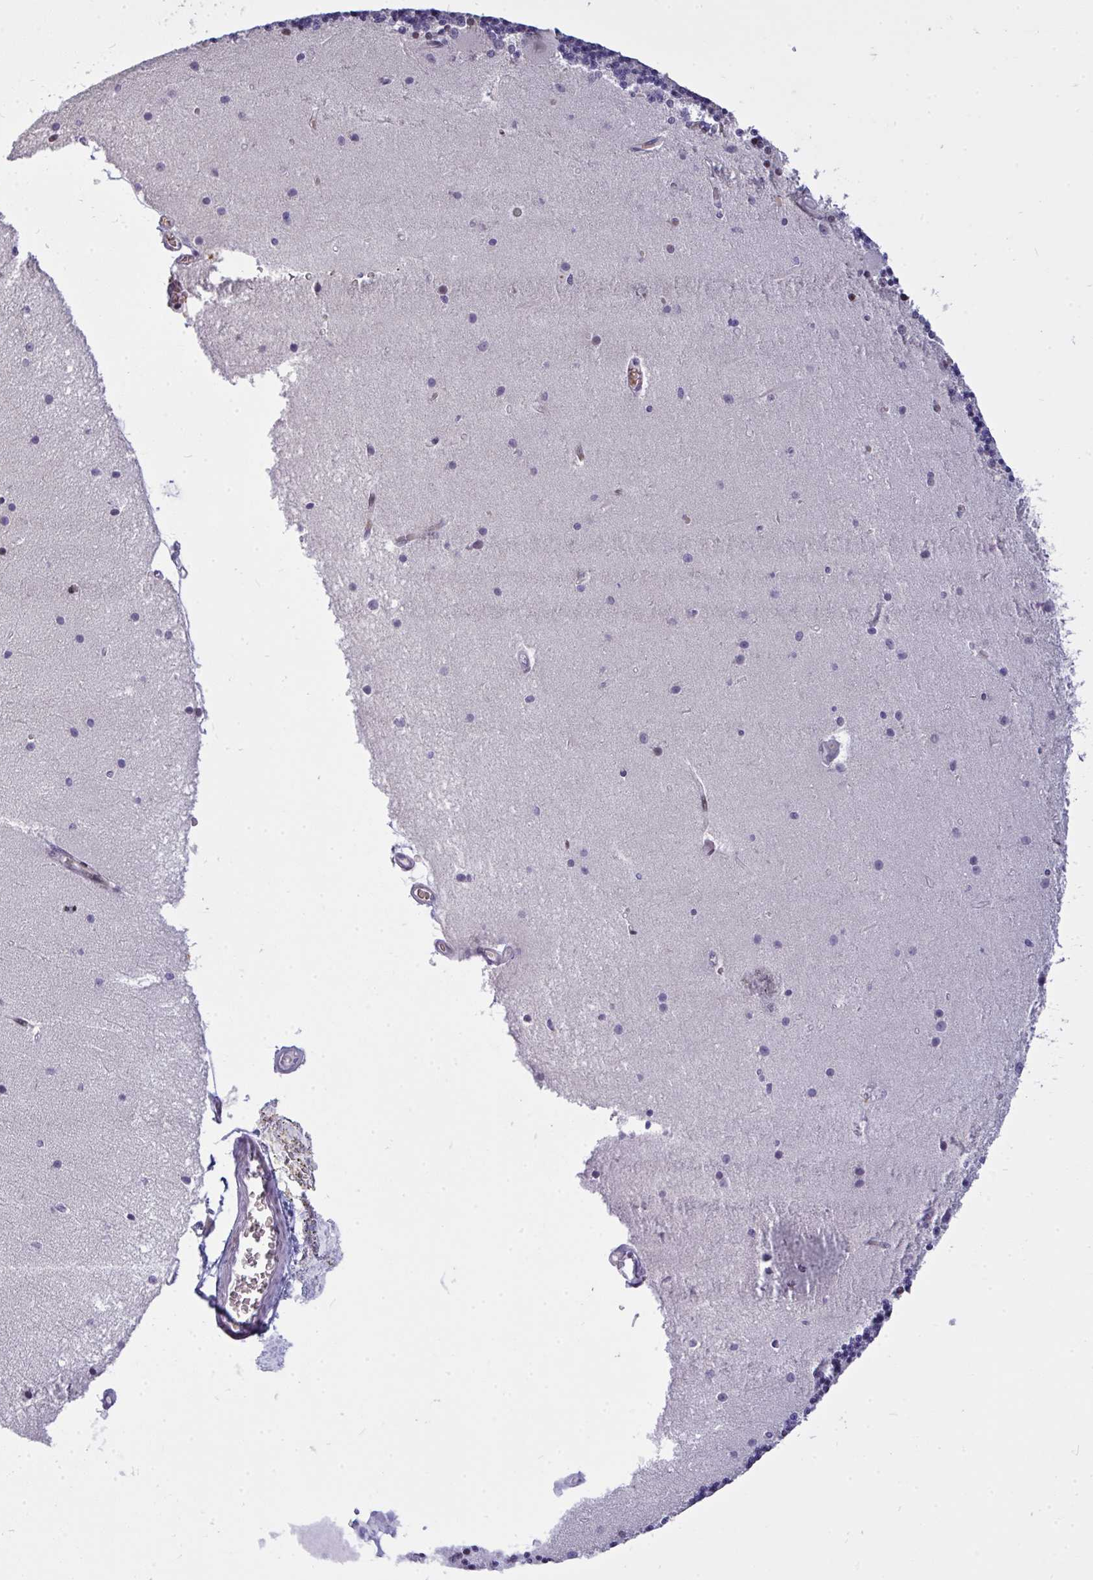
{"staining": {"intensity": "negative", "quantity": "none", "location": "none"}, "tissue": "cerebellum", "cell_type": "Cells in granular layer", "image_type": "normal", "snomed": [{"axis": "morphology", "description": "Normal tissue, NOS"}, {"axis": "topography", "description": "Cerebellum"}], "caption": "This is an IHC histopathology image of benign human cerebellum. There is no staining in cells in granular layer.", "gene": "PLPPR3", "patient": {"sex": "female", "age": 54}}